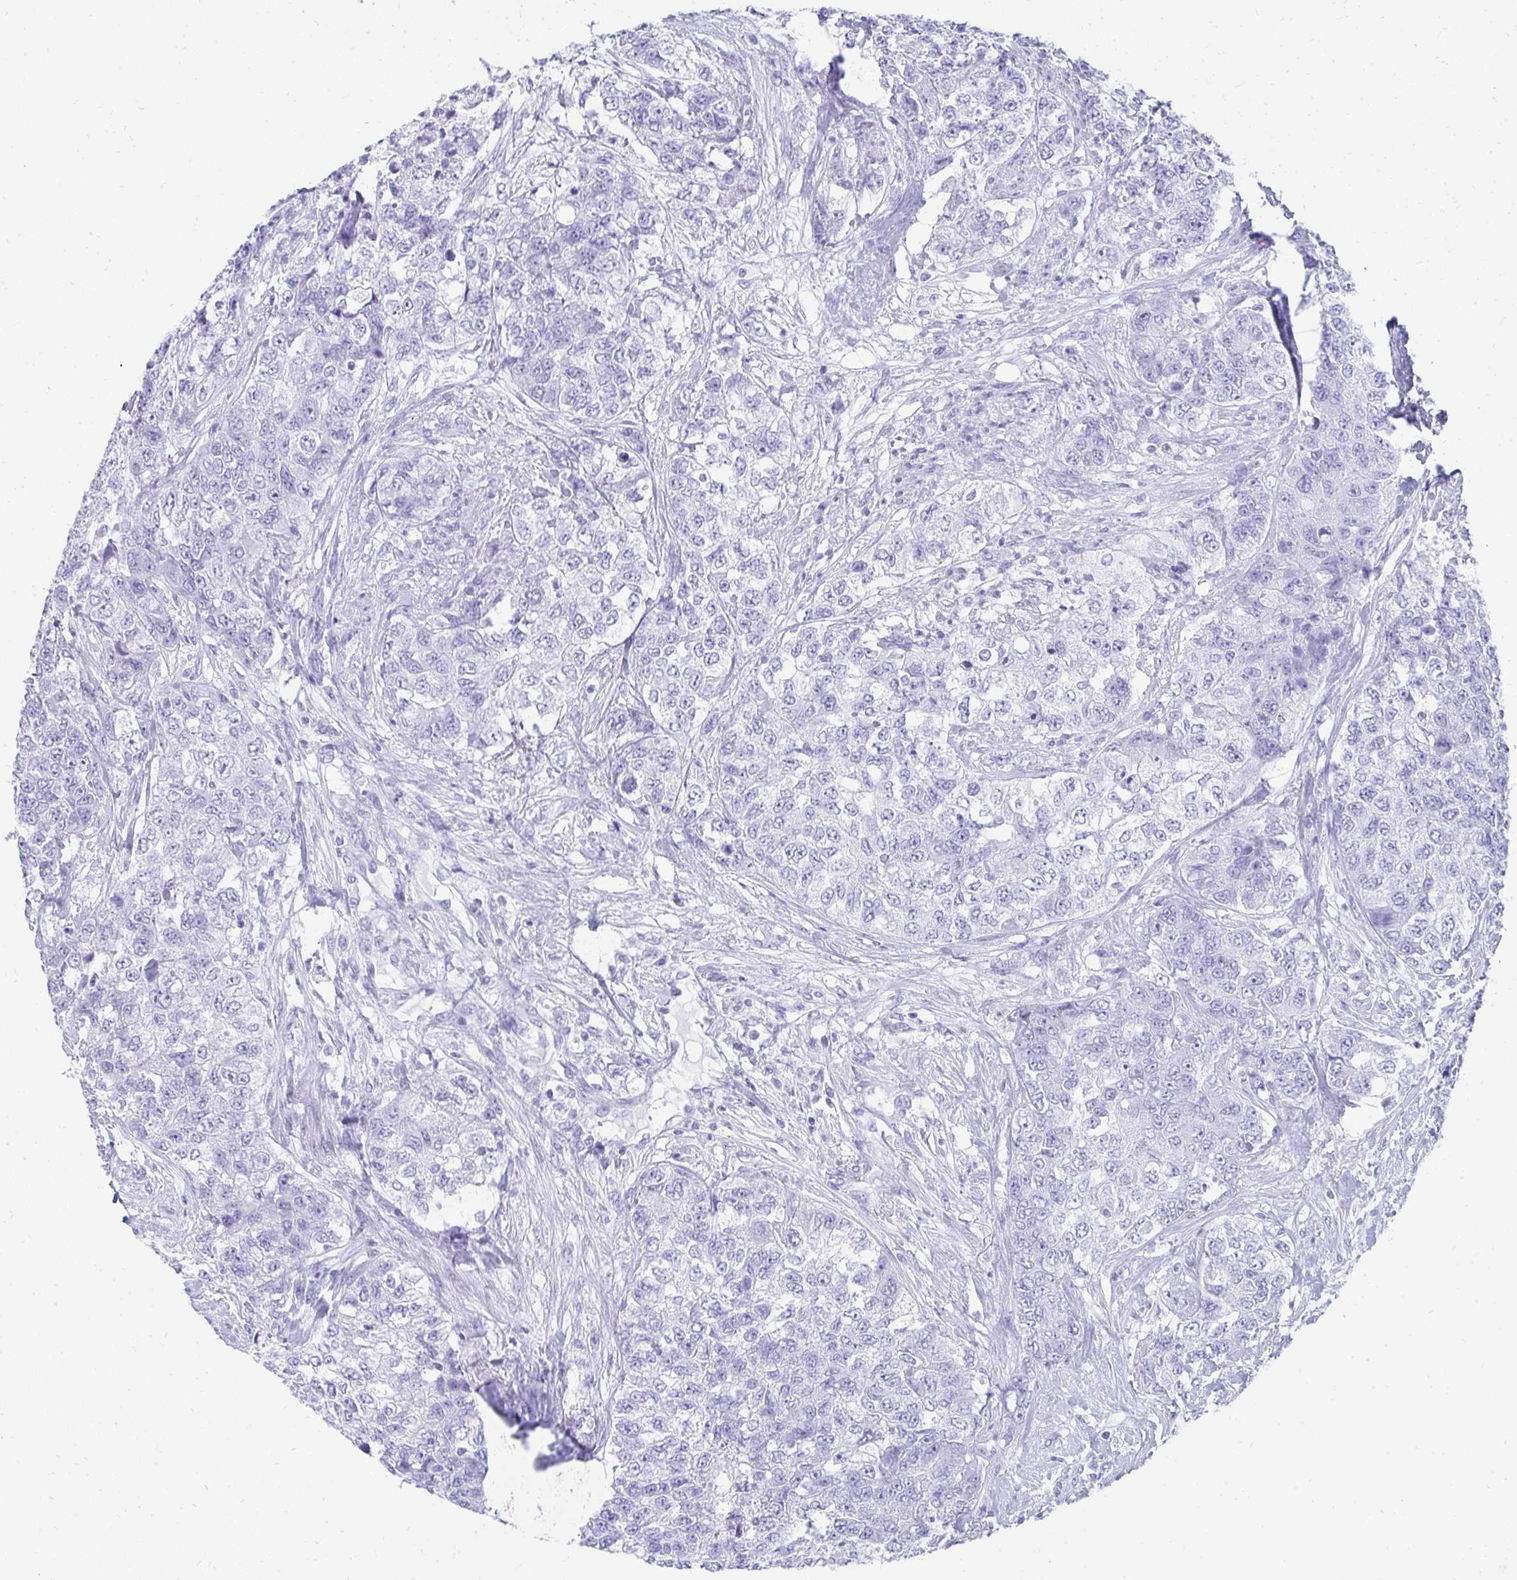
{"staining": {"intensity": "negative", "quantity": "none", "location": "none"}, "tissue": "urothelial cancer", "cell_type": "Tumor cells", "image_type": "cancer", "snomed": [{"axis": "morphology", "description": "Urothelial carcinoma, High grade"}, {"axis": "topography", "description": "Urinary bladder"}], "caption": "There is no significant positivity in tumor cells of urothelial carcinoma (high-grade).", "gene": "TNNT1", "patient": {"sex": "female", "age": 78}}